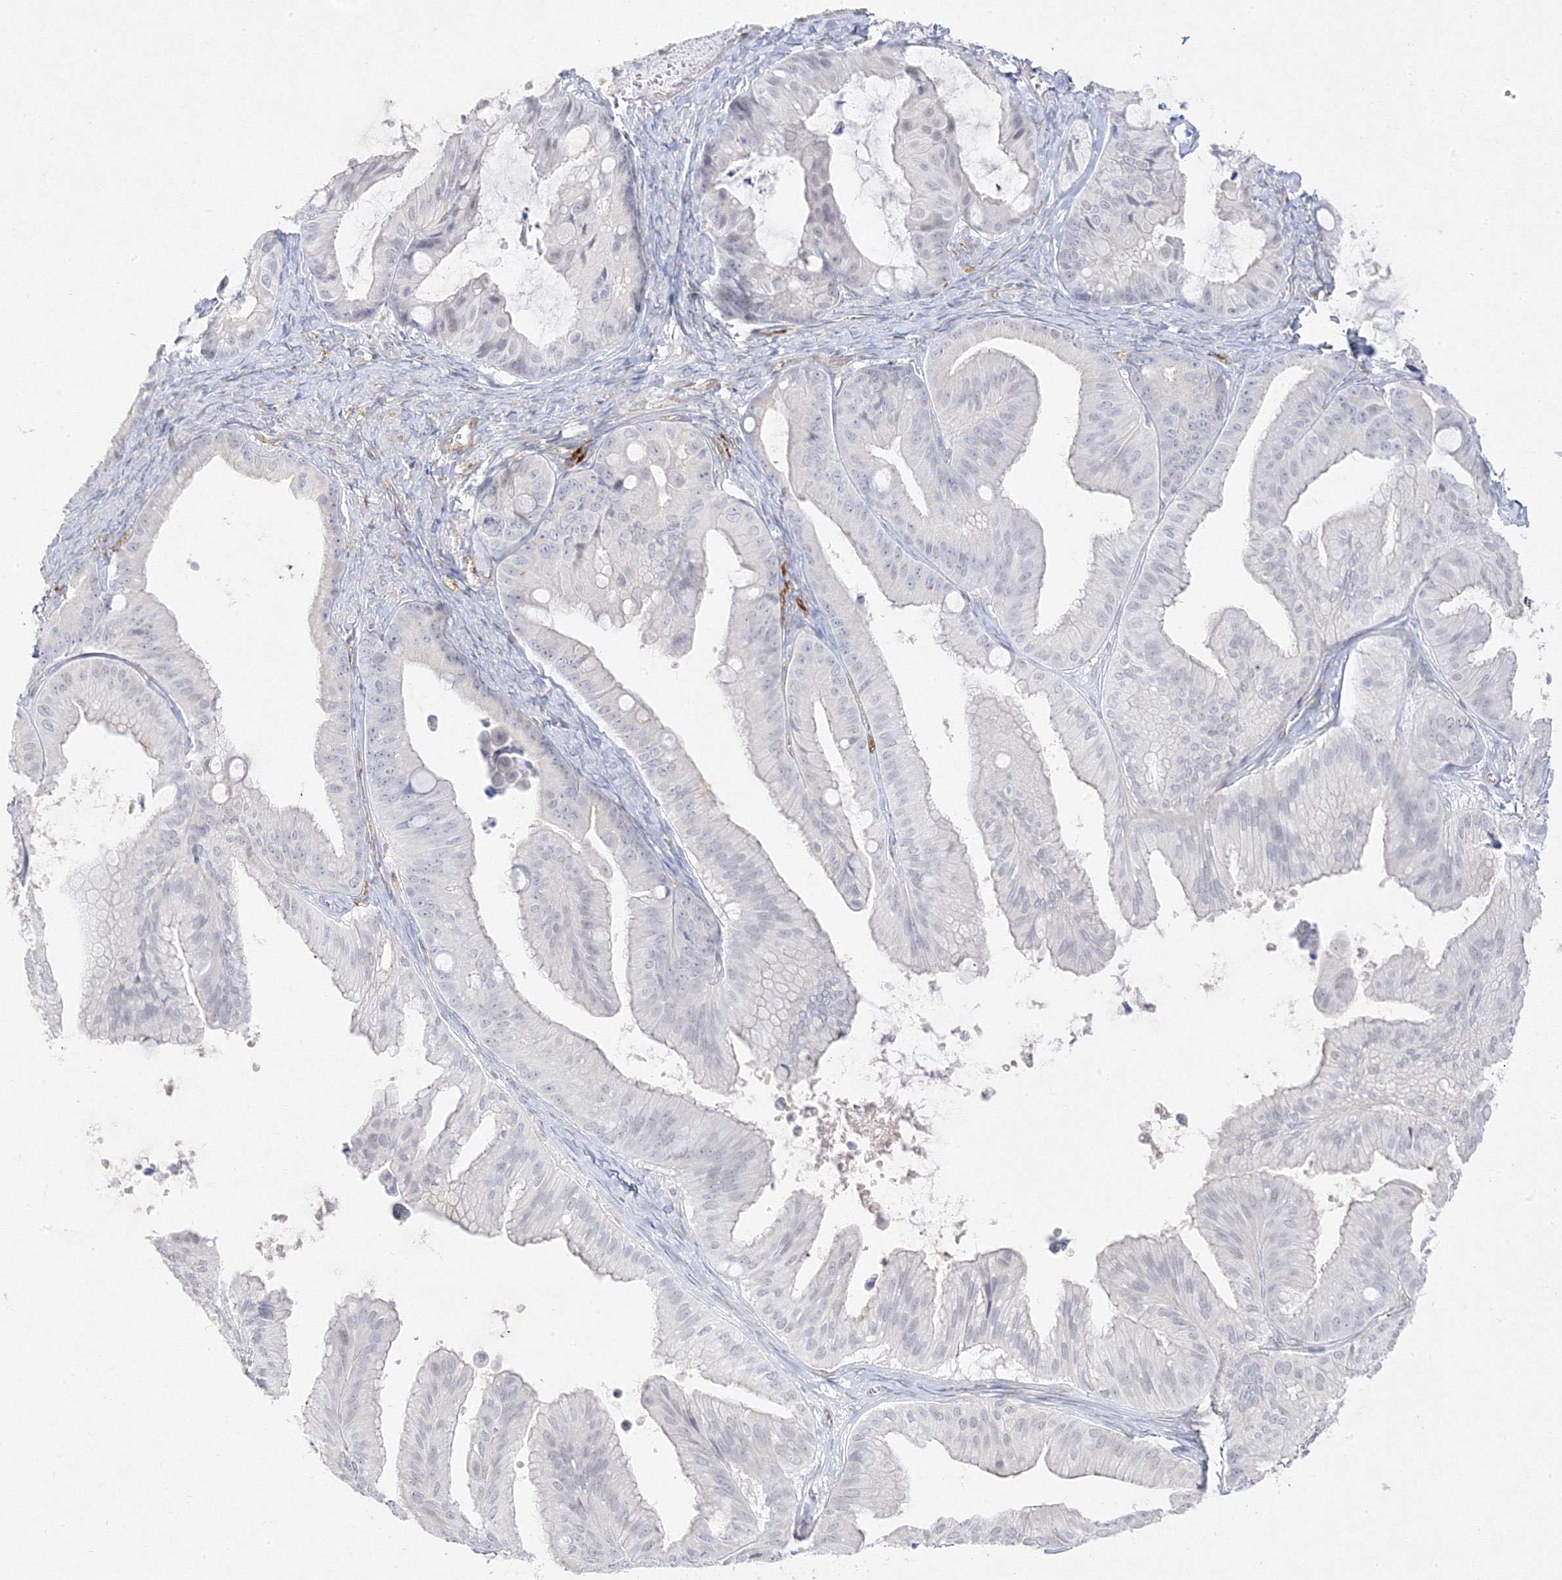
{"staining": {"intensity": "negative", "quantity": "none", "location": "none"}, "tissue": "ovarian cancer", "cell_type": "Tumor cells", "image_type": "cancer", "snomed": [{"axis": "morphology", "description": "Cystadenocarcinoma, mucinous, NOS"}, {"axis": "topography", "description": "Ovary"}], "caption": "An IHC photomicrograph of ovarian cancer is shown. There is no staining in tumor cells of ovarian cancer.", "gene": "C2CD2", "patient": {"sex": "female", "age": 71}}